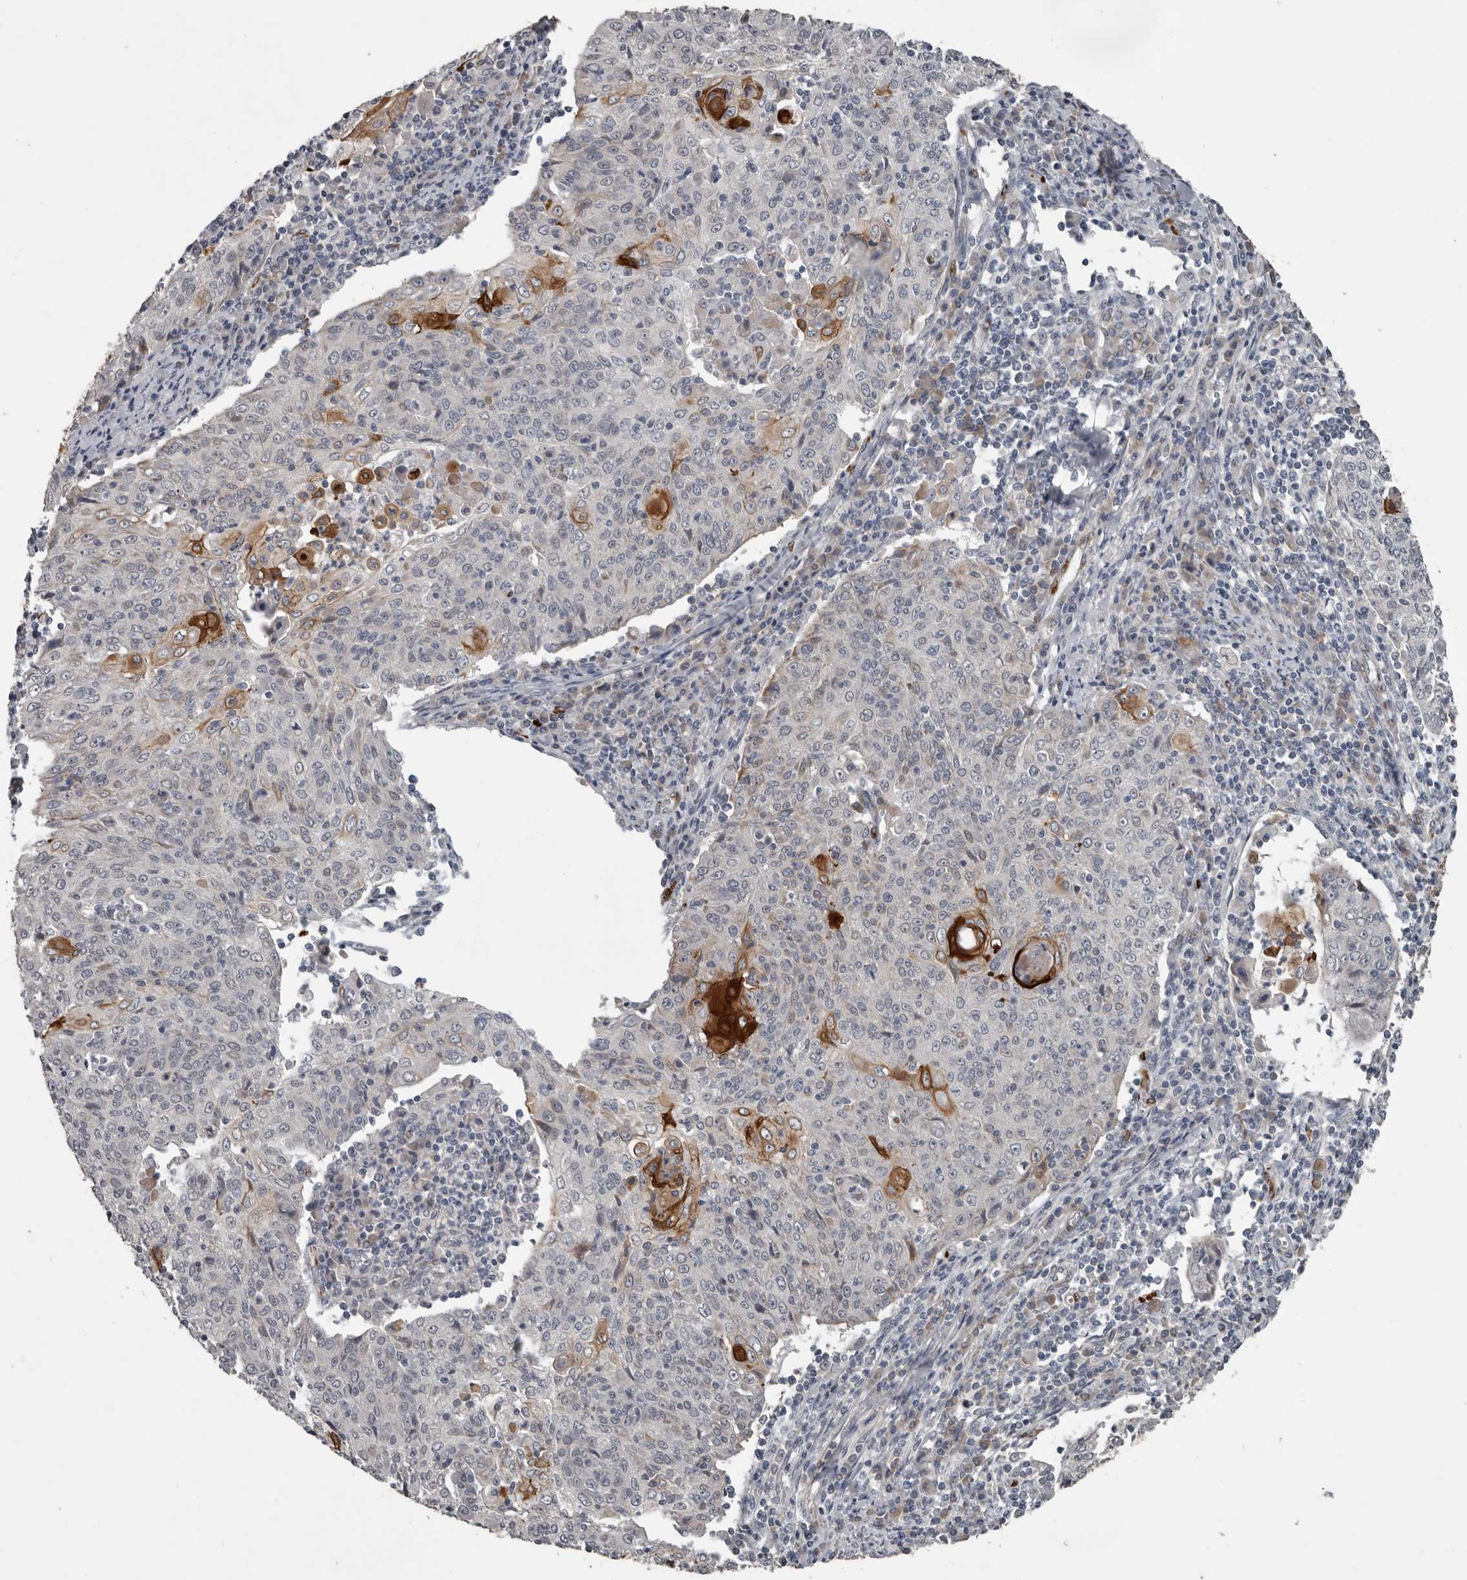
{"staining": {"intensity": "strong", "quantity": "<25%", "location": "cytoplasmic/membranous"}, "tissue": "cervical cancer", "cell_type": "Tumor cells", "image_type": "cancer", "snomed": [{"axis": "morphology", "description": "Squamous cell carcinoma, NOS"}, {"axis": "topography", "description": "Cervix"}], "caption": "Brown immunohistochemical staining in human cervical cancer (squamous cell carcinoma) exhibits strong cytoplasmic/membranous staining in approximately <25% of tumor cells.", "gene": "C1orf216", "patient": {"sex": "female", "age": 48}}